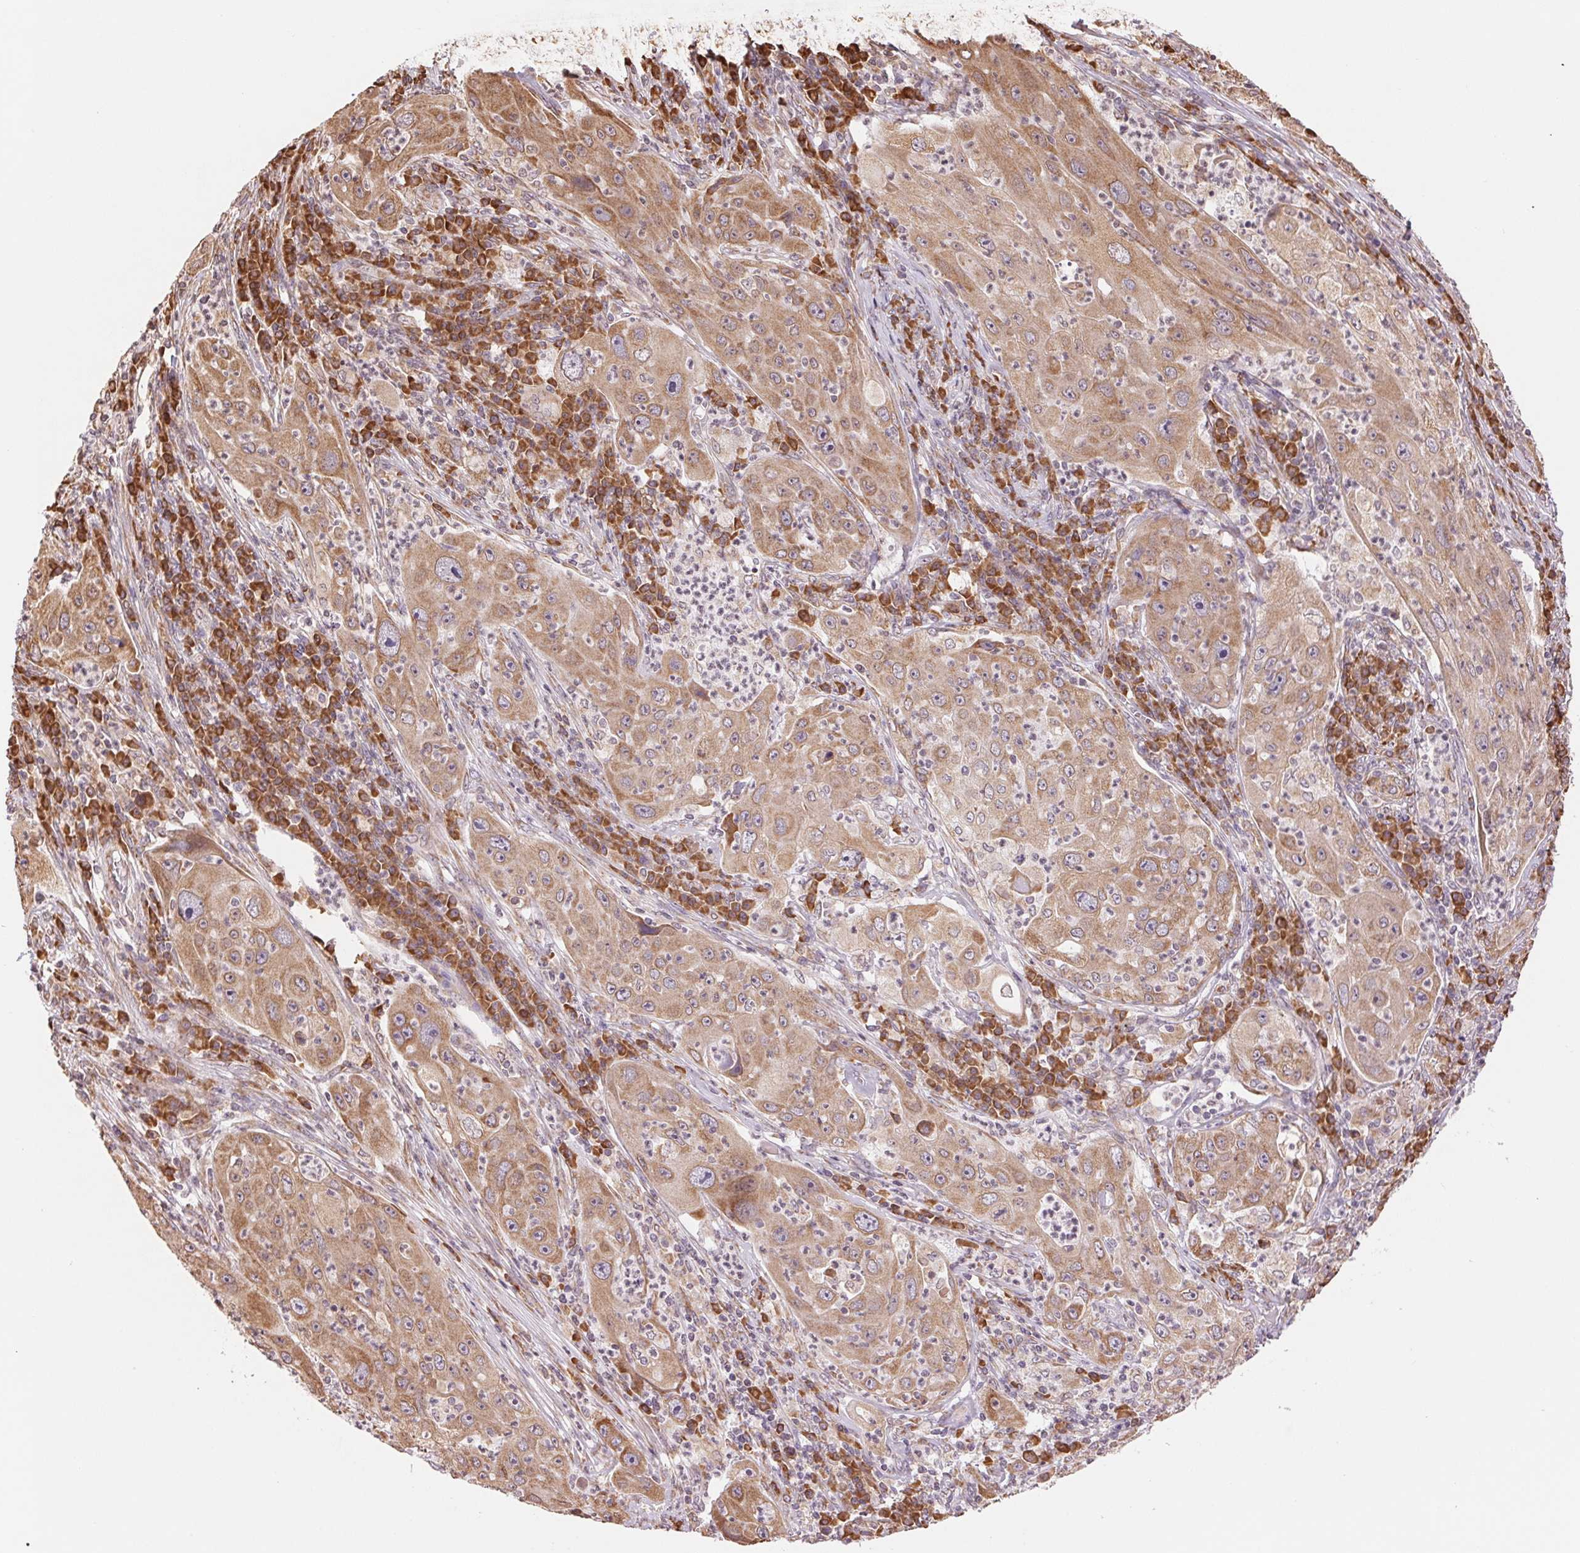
{"staining": {"intensity": "moderate", "quantity": ">75%", "location": "cytoplasmic/membranous"}, "tissue": "lung cancer", "cell_type": "Tumor cells", "image_type": "cancer", "snomed": [{"axis": "morphology", "description": "Squamous cell carcinoma, NOS"}, {"axis": "topography", "description": "Lung"}], "caption": "Protein expression analysis of lung squamous cell carcinoma demonstrates moderate cytoplasmic/membranous expression in approximately >75% of tumor cells.", "gene": "RPN1", "patient": {"sex": "female", "age": 59}}